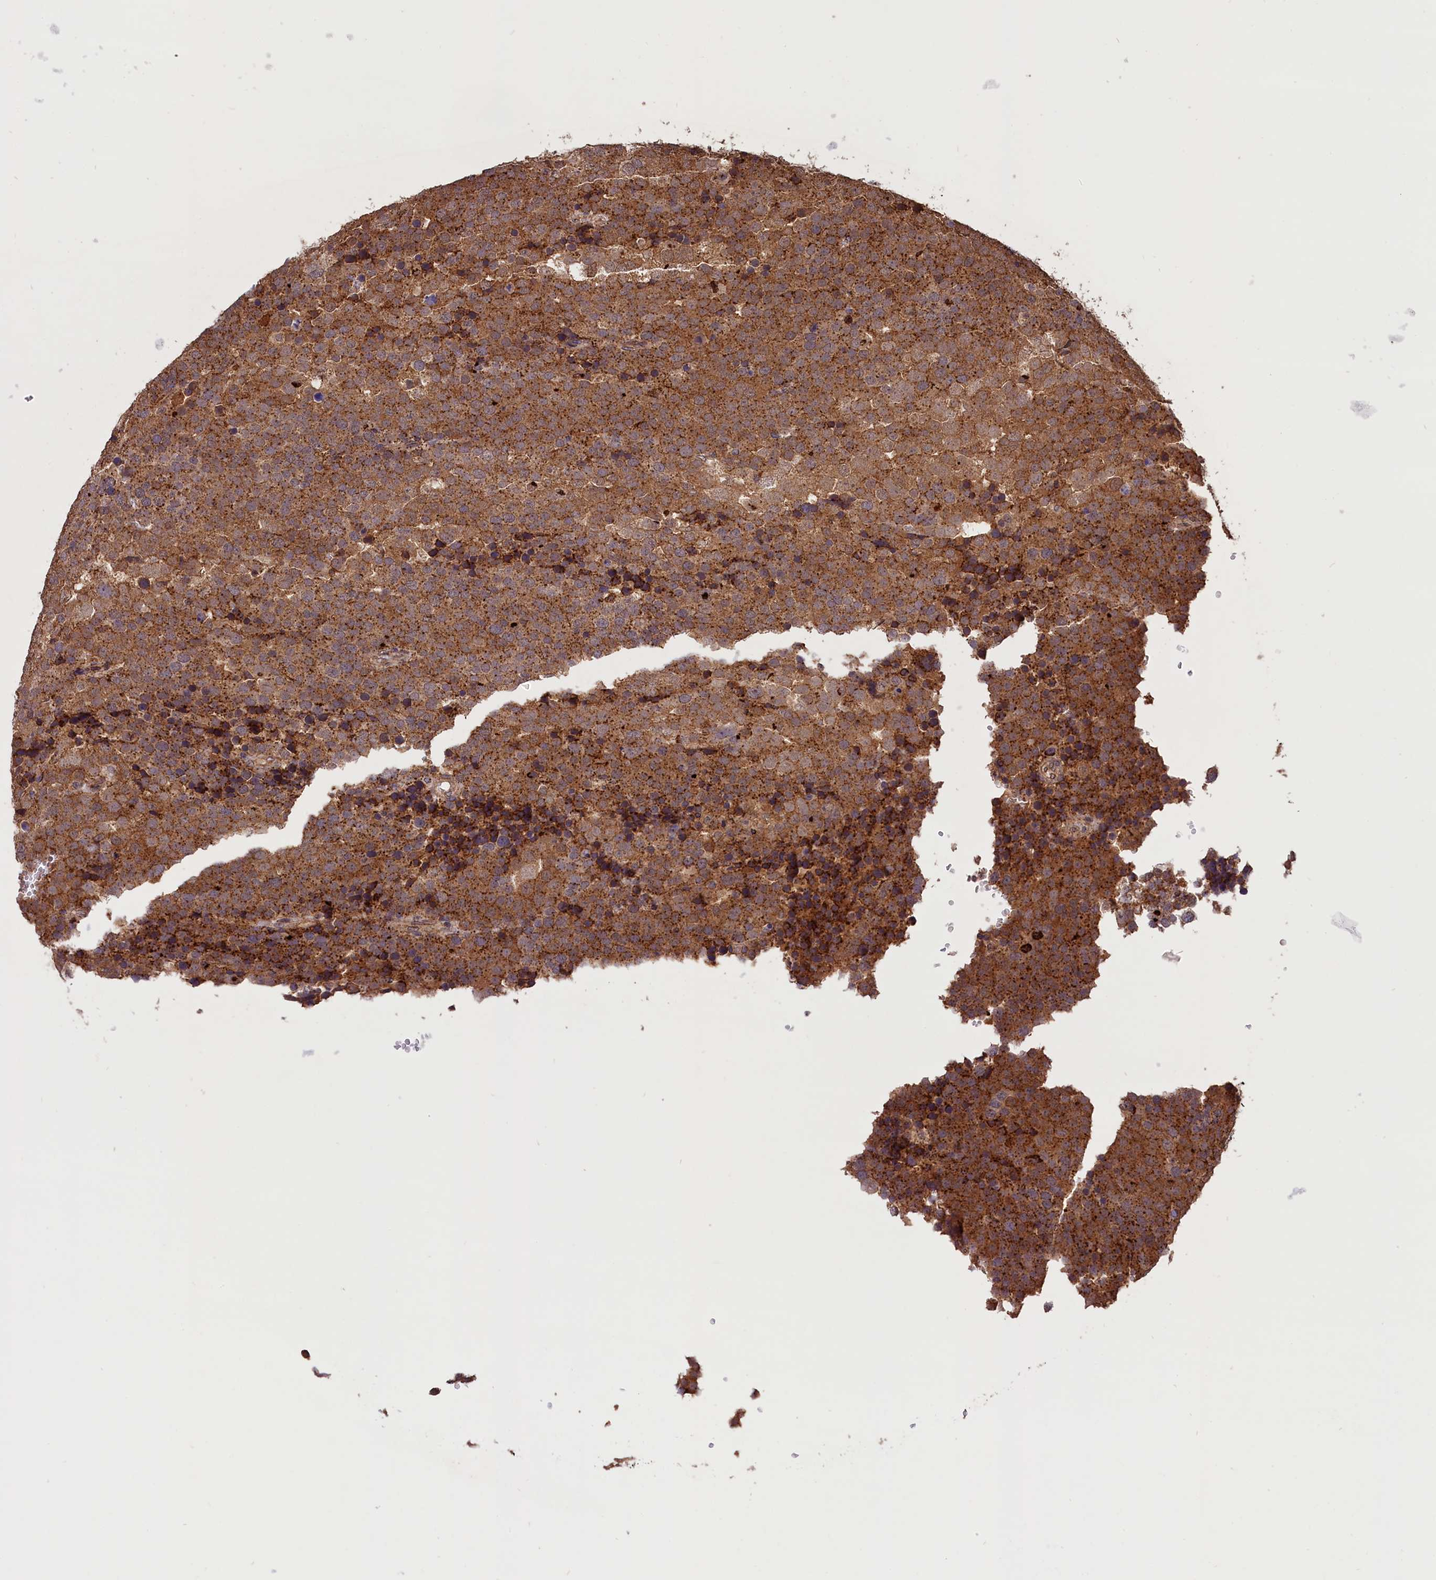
{"staining": {"intensity": "strong", "quantity": ">75%", "location": "cytoplasmic/membranous"}, "tissue": "testis cancer", "cell_type": "Tumor cells", "image_type": "cancer", "snomed": [{"axis": "morphology", "description": "Seminoma, NOS"}, {"axis": "topography", "description": "Testis"}], "caption": "Human testis cancer (seminoma) stained for a protein (brown) exhibits strong cytoplasmic/membranous positive positivity in approximately >75% of tumor cells.", "gene": "IST1", "patient": {"sex": "male", "age": 71}}